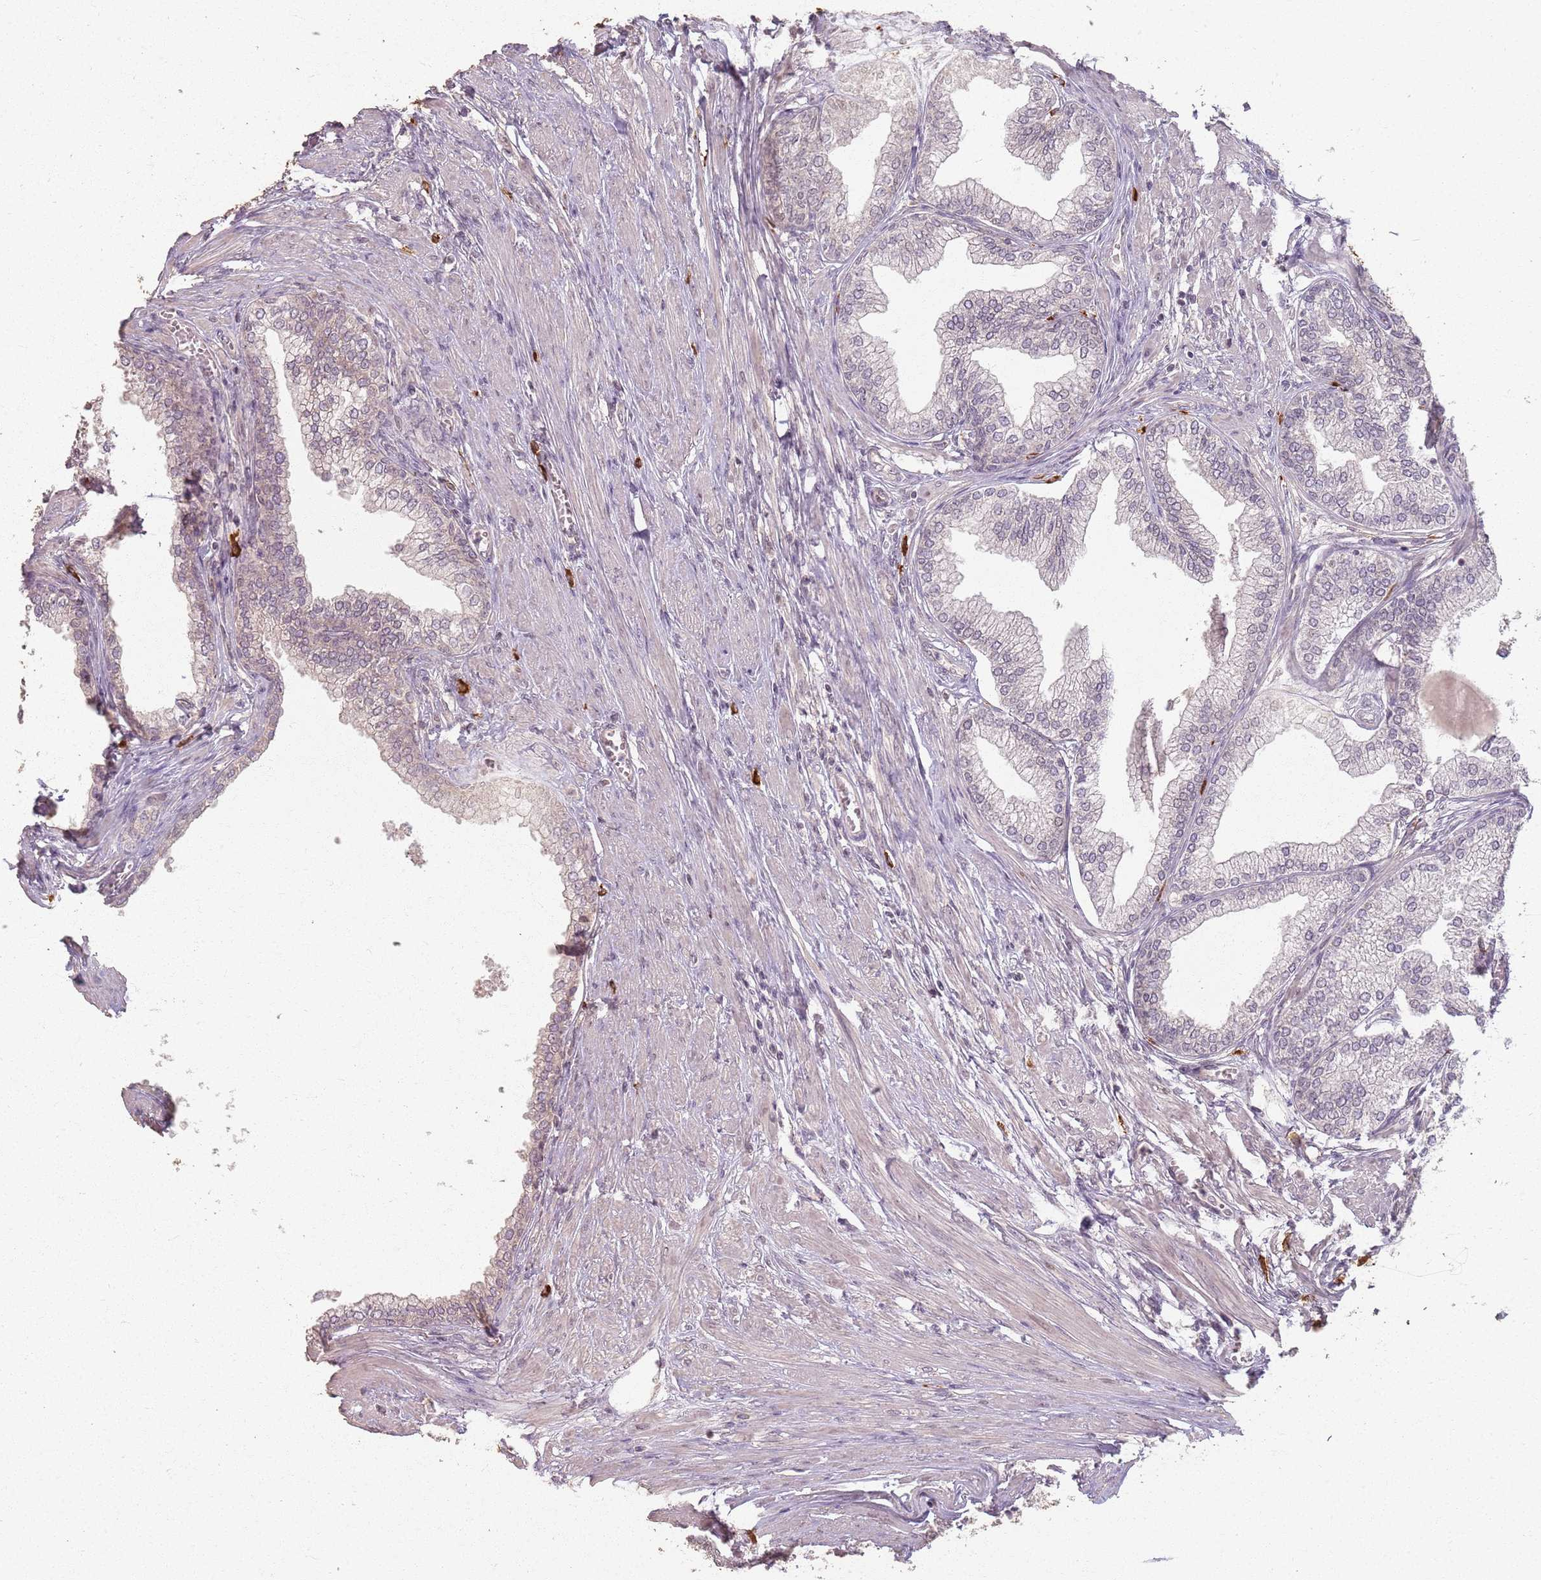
{"staining": {"intensity": "weak", "quantity": "<25%", "location": "cytoplasmic/membranous"}, "tissue": "prostate", "cell_type": "Glandular cells", "image_type": "normal", "snomed": [{"axis": "morphology", "description": "Normal tissue, NOS"}, {"axis": "morphology", "description": "Urothelial carcinoma, Low grade"}, {"axis": "topography", "description": "Urinary bladder"}, {"axis": "topography", "description": "Prostate"}], "caption": "A high-resolution micrograph shows immunohistochemistry (IHC) staining of normal prostate, which shows no significant positivity in glandular cells.", "gene": "CCDC168", "patient": {"sex": "male", "age": 60}}